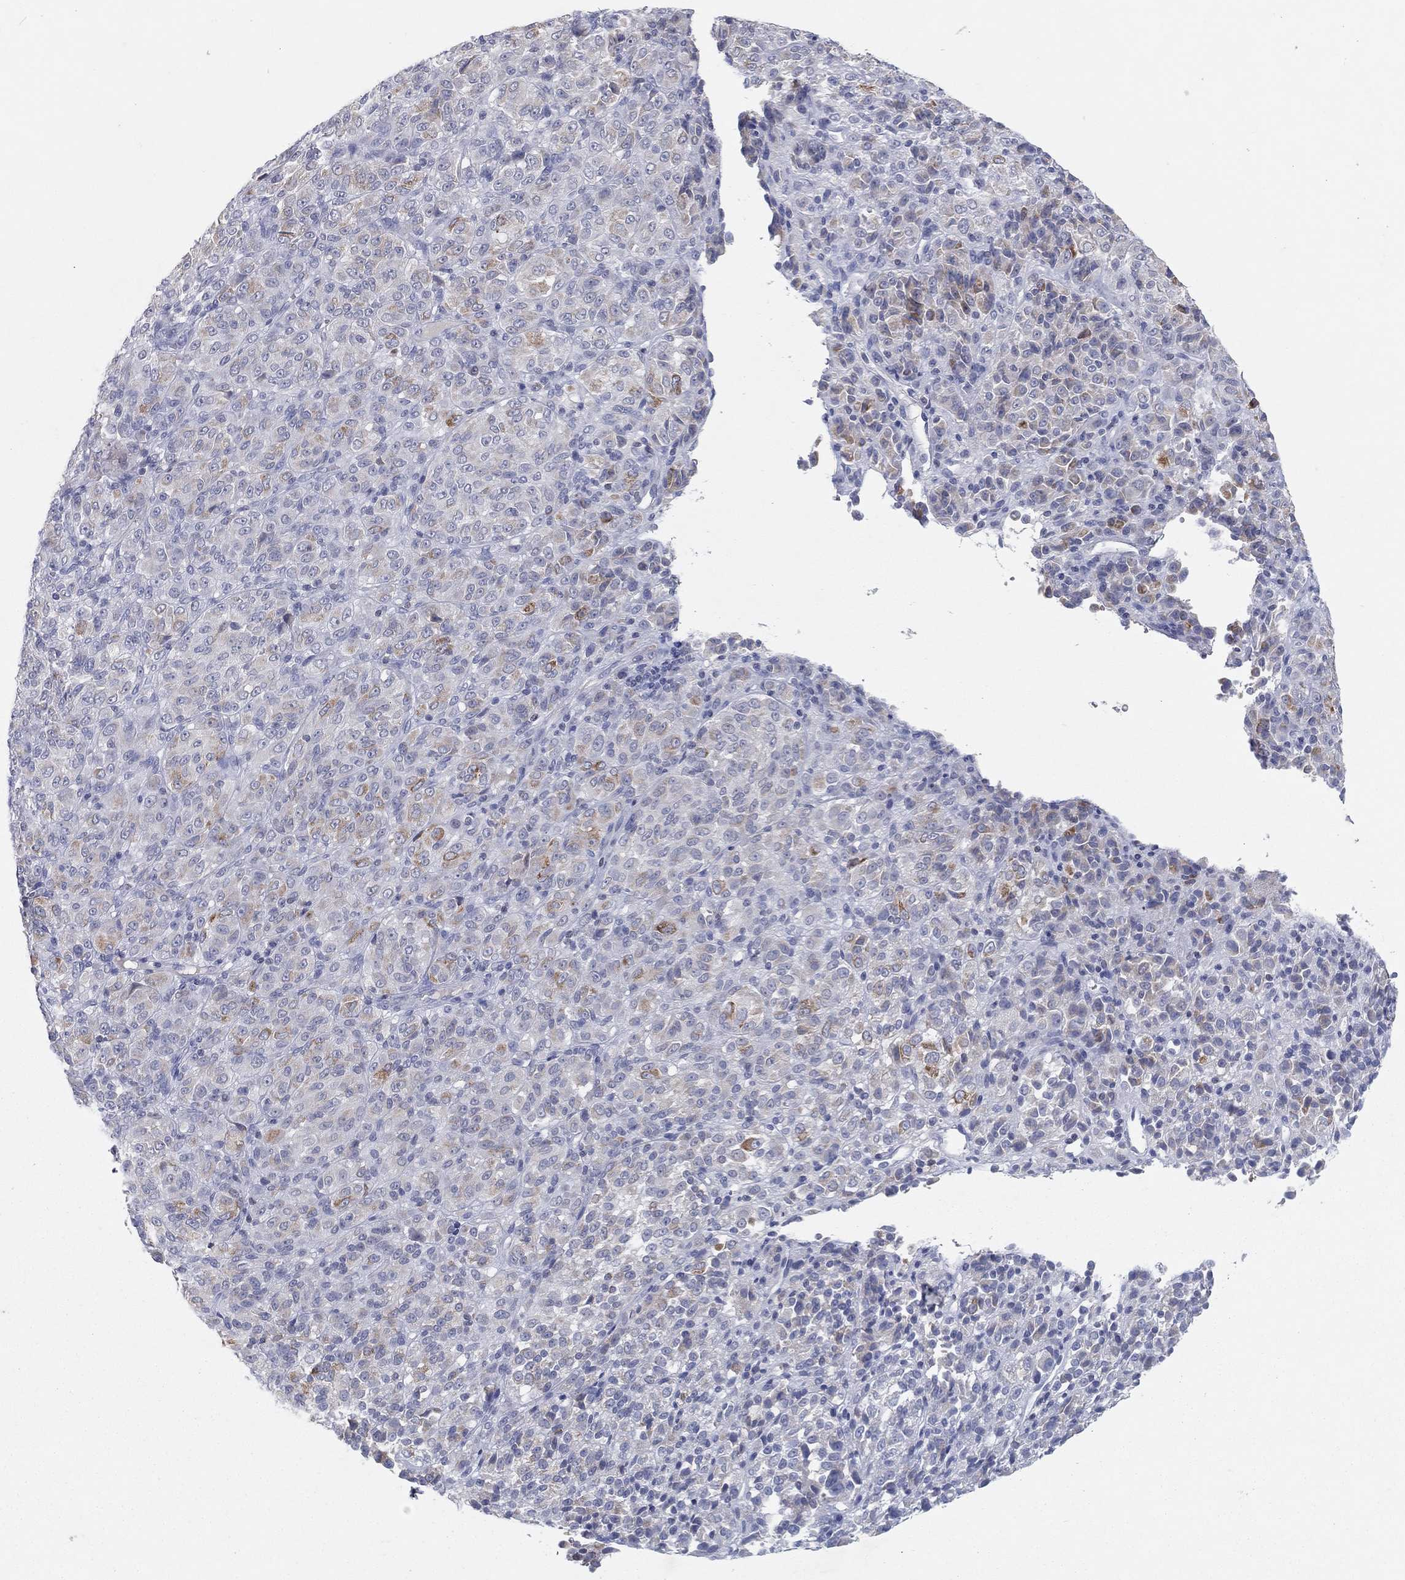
{"staining": {"intensity": "moderate", "quantity": "<25%", "location": "cytoplasmic/membranous"}, "tissue": "melanoma", "cell_type": "Tumor cells", "image_type": "cancer", "snomed": [{"axis": "morphology", "description": "Malignant melanoma, Metastatic site"}, {"axis": "topography", "description": "Brain"}], "caption": "This micrograph displays immunohistochemistry staining of melanoma, with low moderate cytoplasmic/membranous staining in about <25% of tumor cells.", "gene": "CPT1B", "patient": {"sex": "female", "age": 56}}